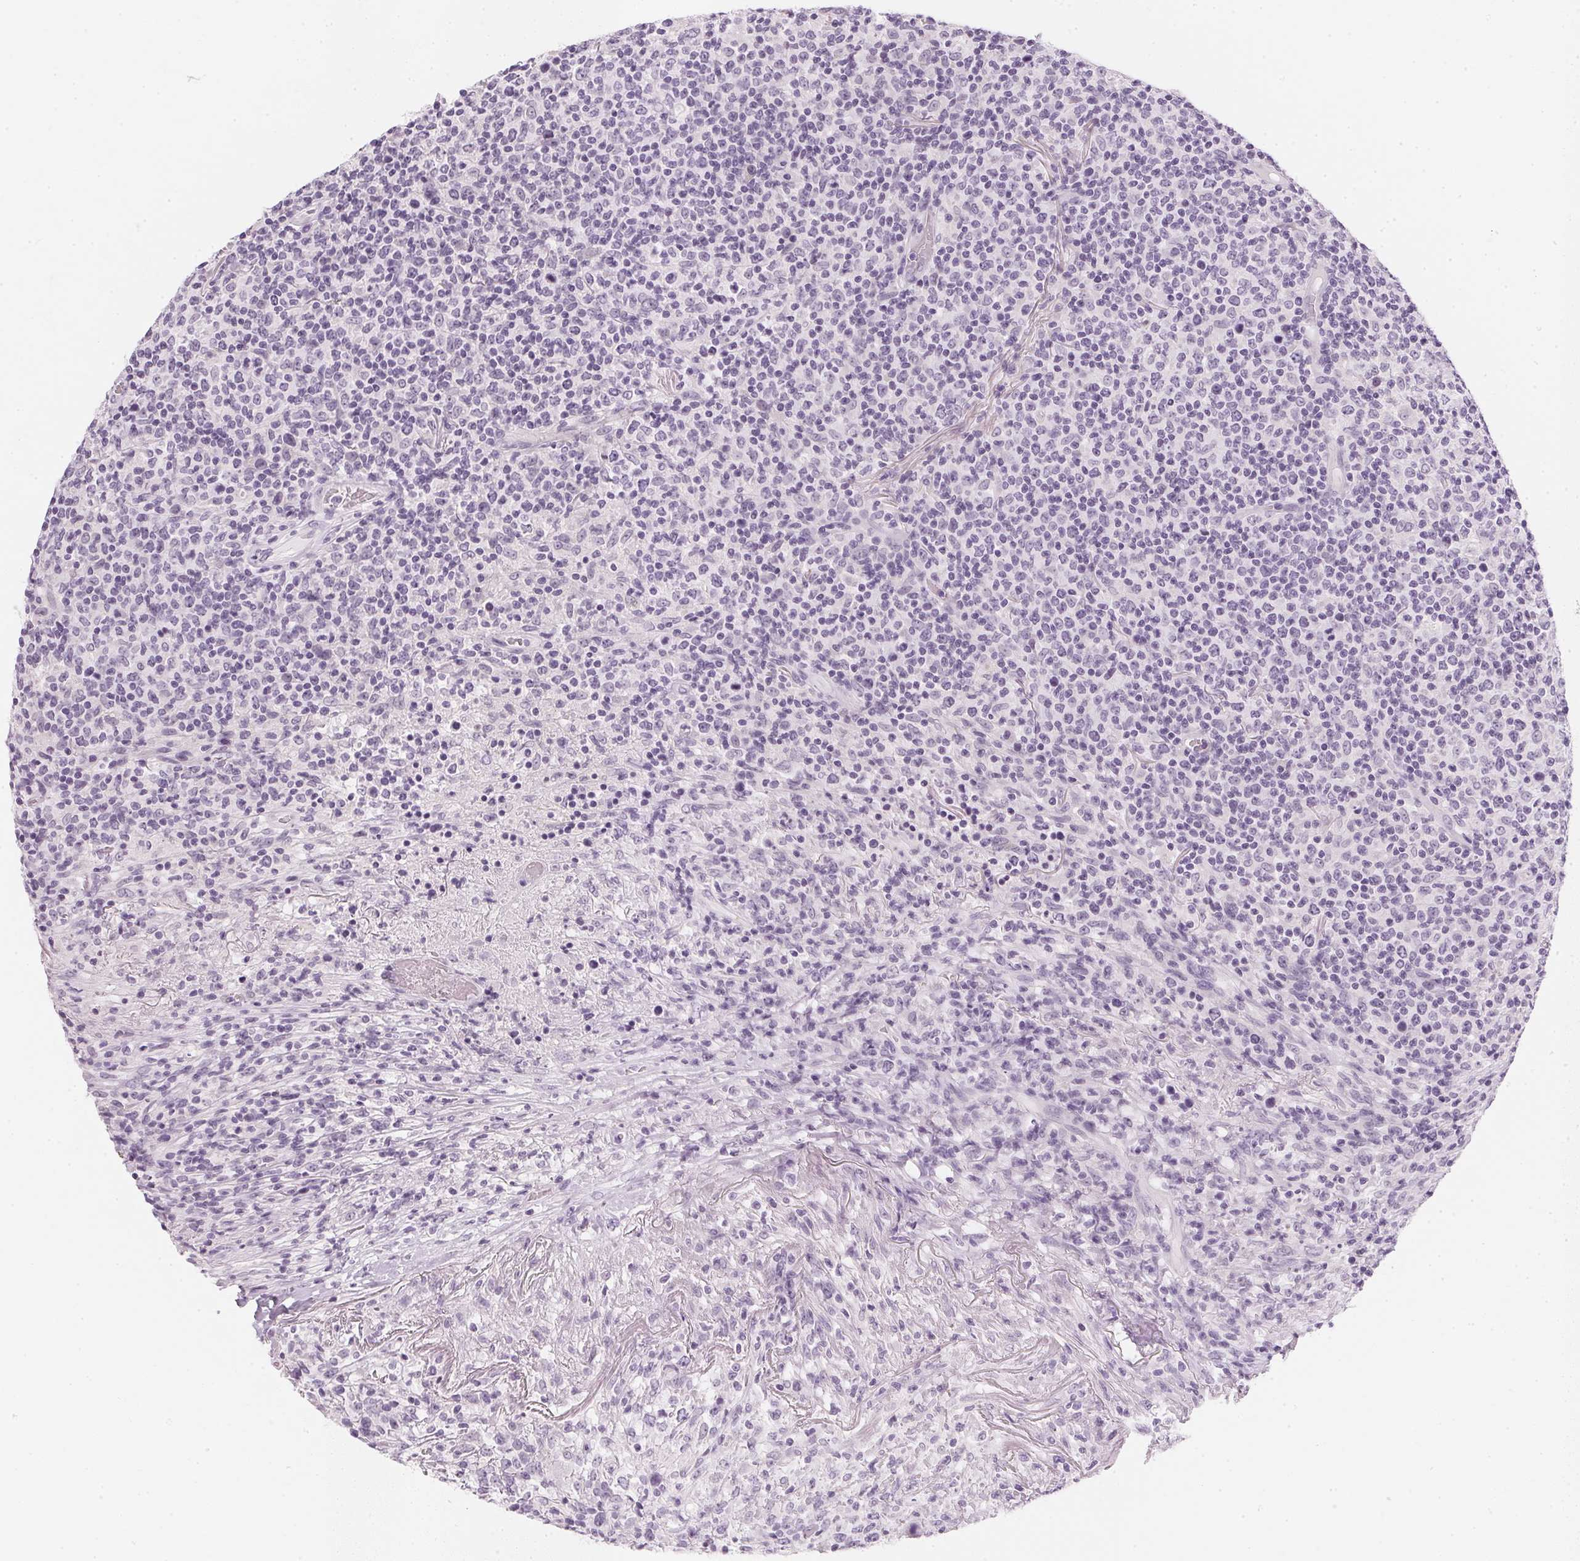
{"staining": {"intensity": "negative", "quantity": "none", "location": "none"}, "tissue": "lymphoma", "cell_type": "Tumor cells", "image_type": "cancer", "snomed": [{"axis": "morphology", "description": "Malignant lymphoma, non-Hodgkin's type, High grade"}, {"axis": "topography", "description": "Lung"}], "caption": "The immunohistochemistry photomicrograph has no significant expression in tumor cells of high-grade malignant lymphoma, non-Hodgkin's type tissue.", "gene": "CHST4", "patient": {"sex": "male", "age": 79}}